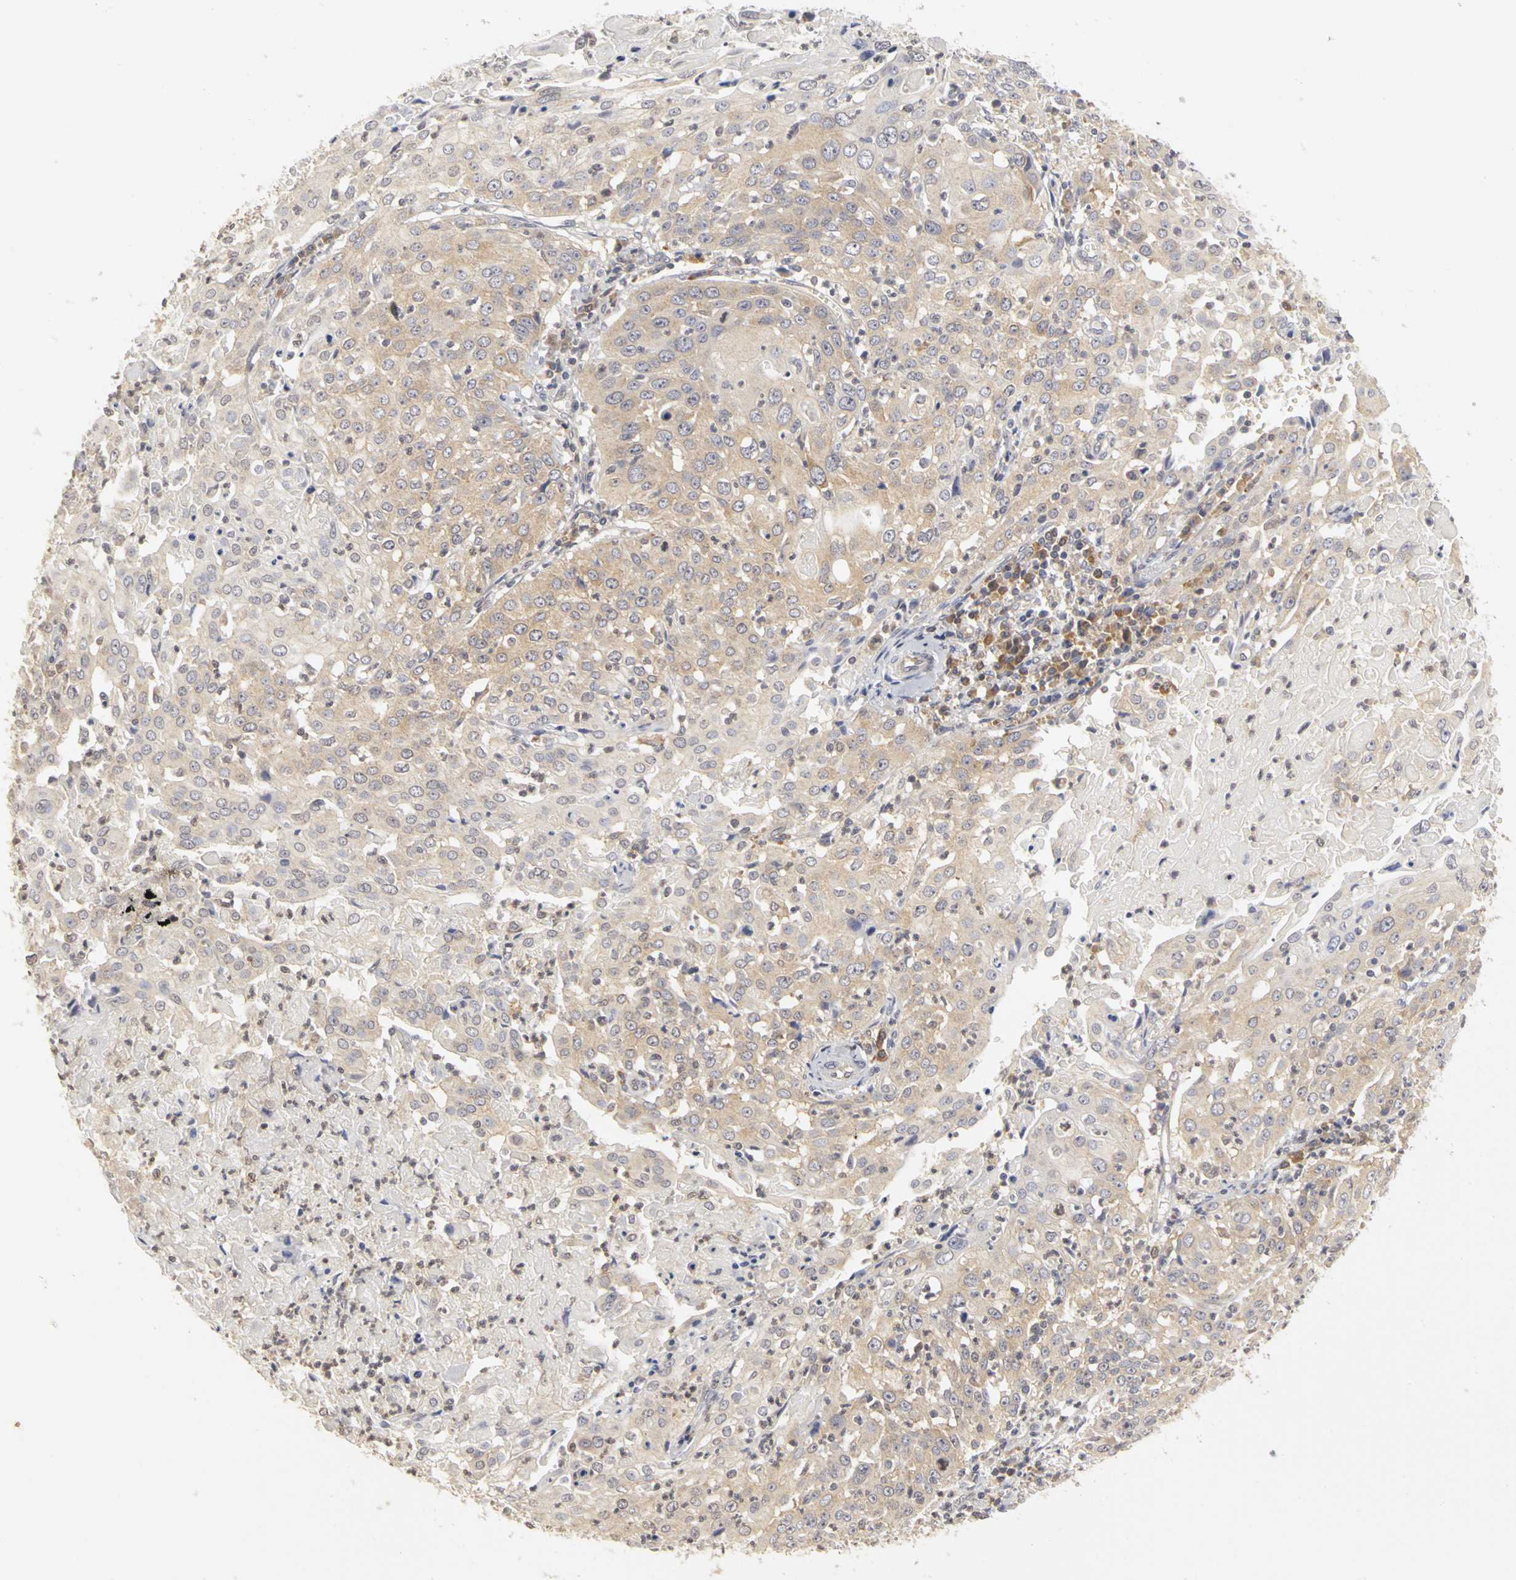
{"staining": {"intensity": "weak", "quantity": ">75%", "location": "cytoplasmic/membranous"}, "tissue": "cervical cancer", "cell_type": "Tumor cells", "image_type": "cancer", "snomed": [{"axis": "morphology", "description": "Squamous cell carcinoma, NOS"}, {"axis": "topography", "description": "Cervix"}], "caption": "This is a photomicrograph of immunohistochemistry (IHC) staining of cervical cancer (squamous cell carcinoma), which shows weak positivity in the cytoplasmic/membranous of tumor cells.", "gene": "IRAK1", "patient": {"sex": "female", "age": 39}}